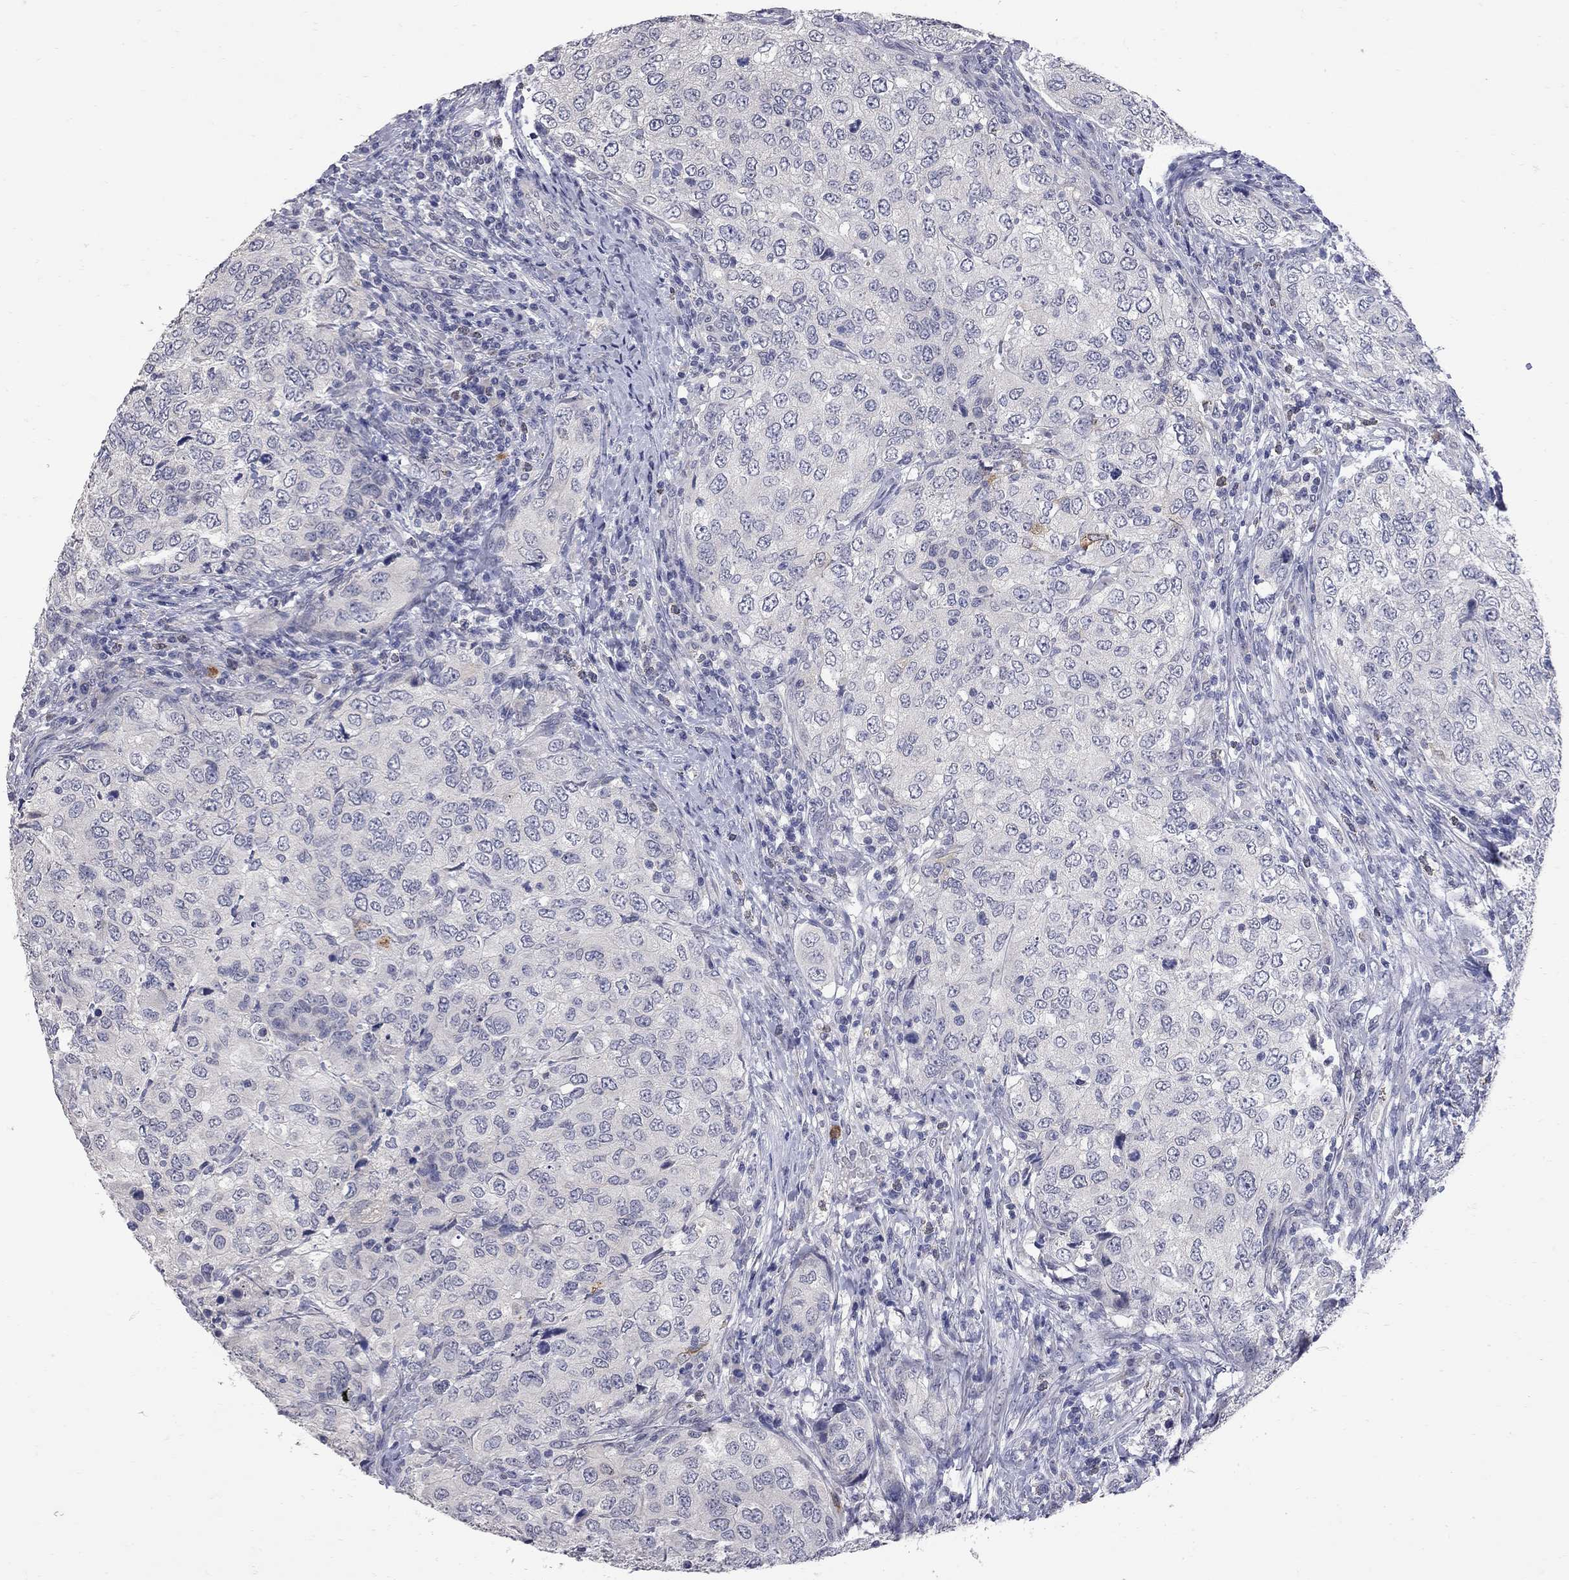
{"staining": {"intensity": "negative", "quantity": "none", "location": "none"}, "tissue": "urothelial cancer", "cell_type": "Tumor cells", "image_type": "cancer", "snomed": [{"axis": "morphology", "description": "Urothelial carcinoma, High grade"}, {"axis": "topography", "description": "Urinary bladder"}], "caption": "The immunohistochemistry micrograph has no significant staining in tumor cells of urothelial cancer tissue.", "gene": "NOS2", "patient": {"sex": "female", "age": 78}}